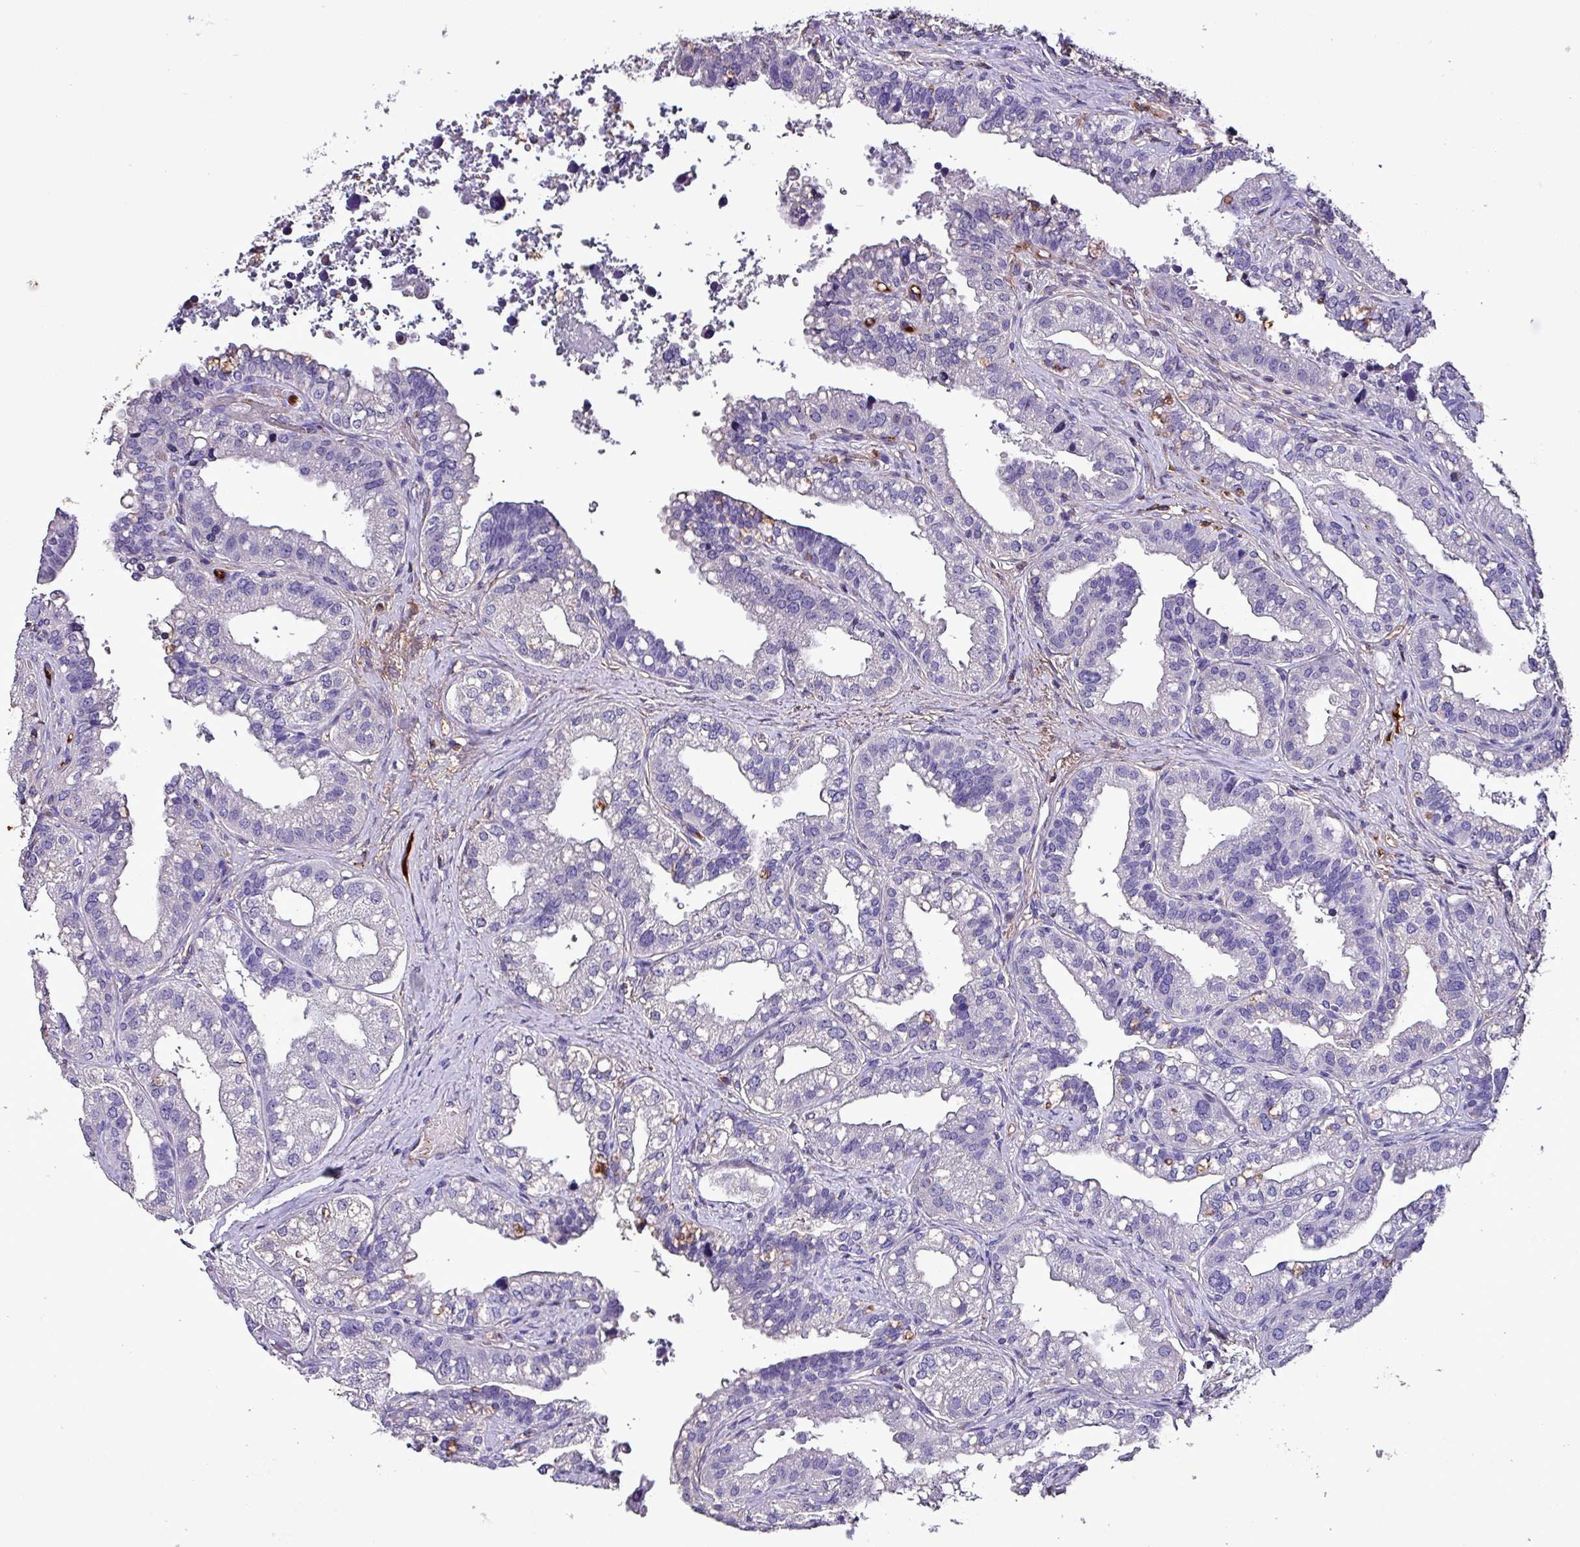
{"staining": {"intensity": "negative", "quantity": "none", "location": "none"}, "tissue": "seminal vesicle", "cell_type": "Glandular cells", "image_type": "normal", "snomed": [{"axis": "morphology", "description": "Normal tissue, NOS"}, {"axis": "topography", "description": "Seminal veicle"}, {"axis": "topography", "description": "Peripheral nerve tissue"}], "caption": "High power microscopy image of an IHC image of benign seminal vesicle, revealing no significant expression in glandular cells. (DAB immunohistochemistry (IHC) with hematoxylin counter stain).", "gene": "HPR", "patient": {"sex": "male", "age": 60}}